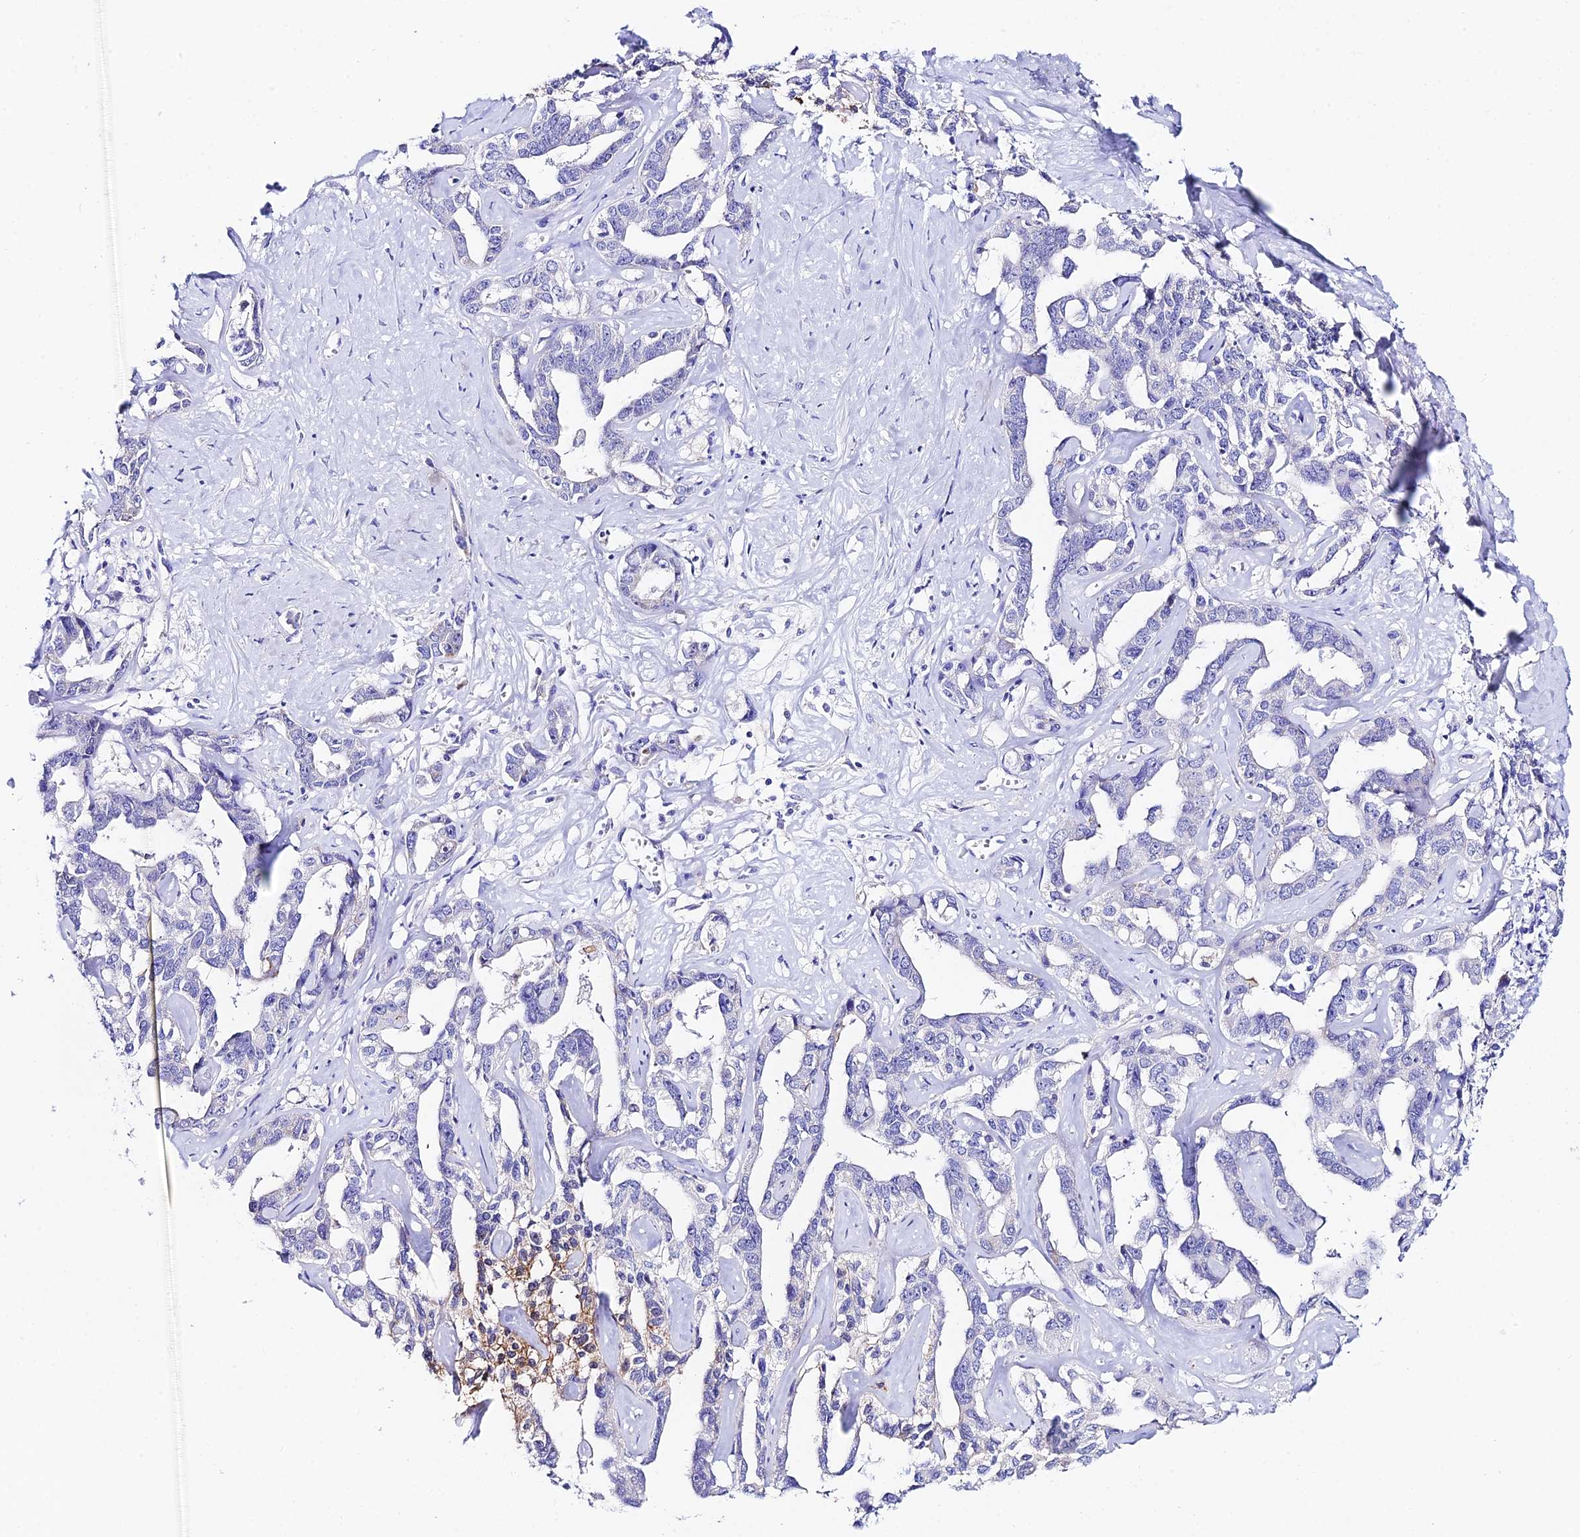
{"staining": {"intensity": "negative", "quantity": "none", "location": "none"}, "tissue": "liver cancer", "cell_type": "Tumor cells", "image_type": "cancer", "snomed": [{"axis": "morphology", "description": "Cholangiocarcinoma"}, {"axis": "topography", "description": "Liver"}], "caption": "A micrograph of liver cholangiocarcinoma stained for a protein shows no brown staining in tumor cells.", "gene": "CEP41", "patient": {"sex": "male", "age": 59}}